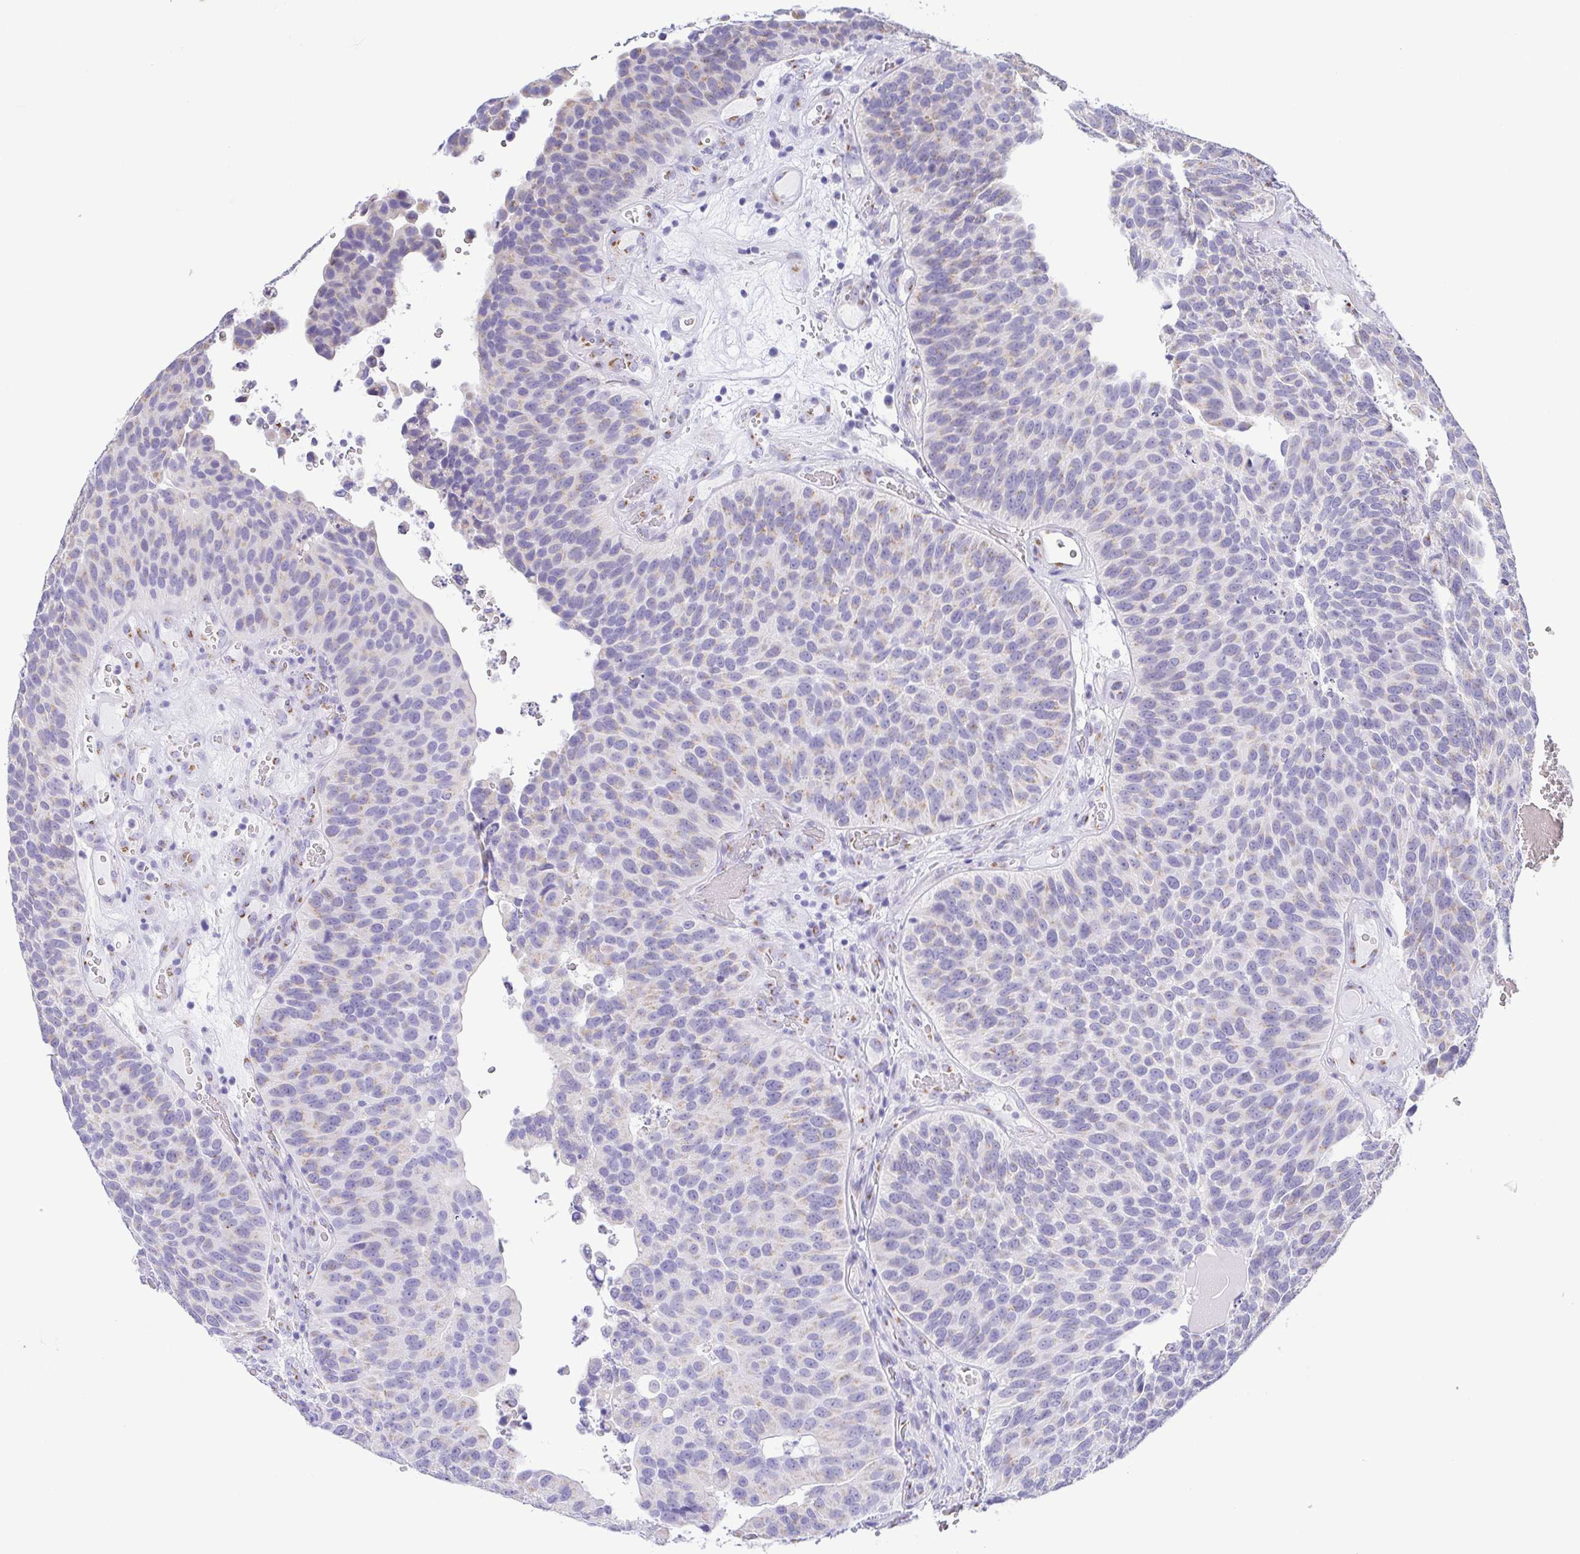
{"staining": {"intensity": "weak", "quantity": "25%-75%", "location": "cytoplasmic/membranous"}, "tissue": "urothelial cancer", "cell_type": "Tumor cells", "image_type": "cancer", "snomed": [{"axis": "morphology", "description": "Urothelial carcinoma, Low grade"}, {"axis": "topography", "description": "Urinary bladder"}], "caption": "Low-grade urothelial carcinoma was stained to show a protein in brown. There is low levels of weak cytoplasmic/membranous staining in about 25%-75% of tumor cells.", "gene": "SULT1B1", "patient": {"sex": "male", "age": 76}}